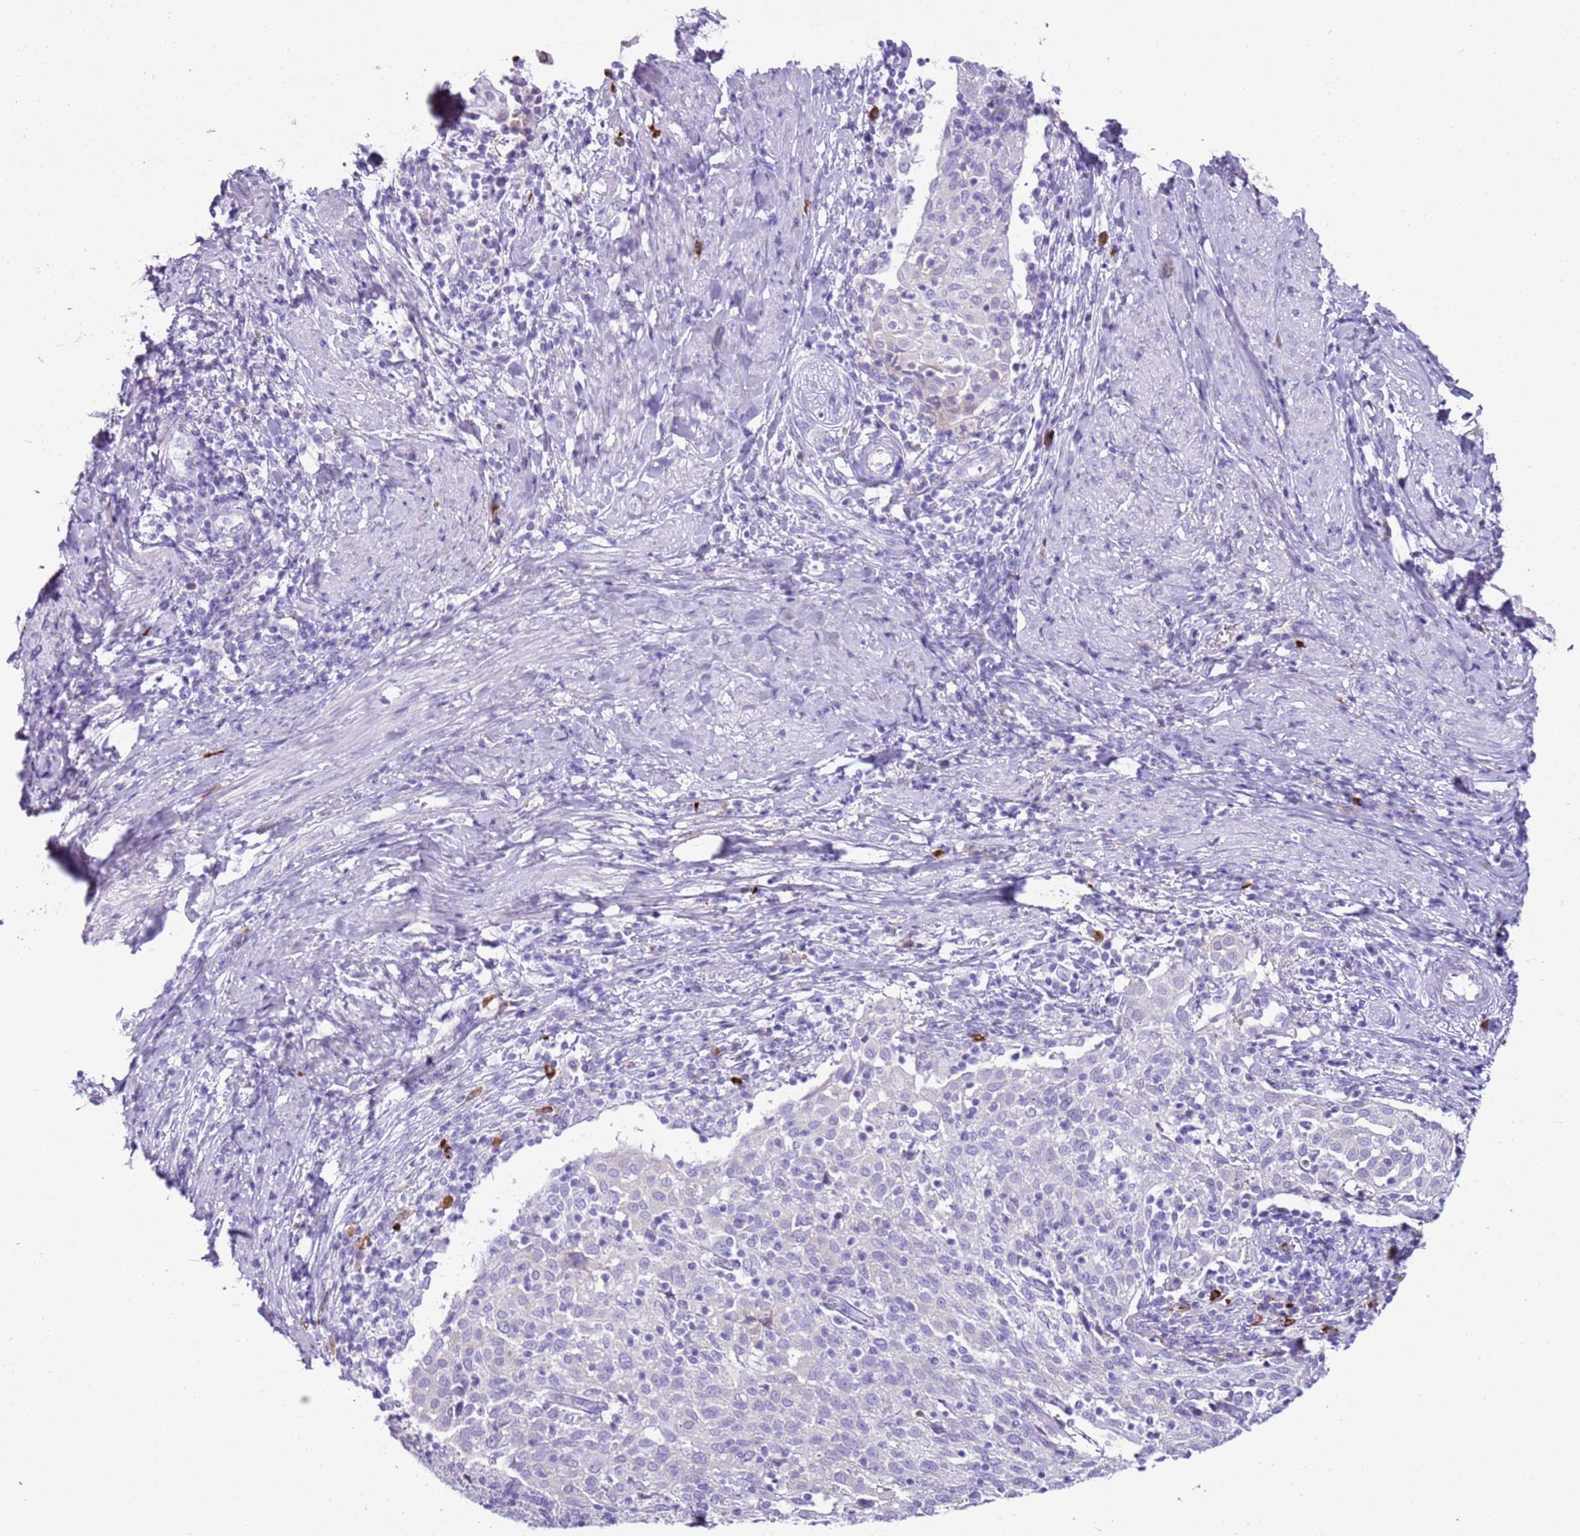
{"staining": {"intensity": "negative", "quantity": "none", "location": "none"}, "tissue": "cervical cancer", "cell_type": "Tumor cells", "image_type": "cancer", "snomed": [{"axis": "morphology", "description": "Squamous cell carcinoma, NOS"}, {"axis": "topography", "description": "Cervix"}], "caption": "Tumor cells show no significant positivity in squamous cell carcinoma (cervical). (Brightfield microscopy of DAB (3,3'-diaminobenzidine) immunohistochemistry at high magnification).", "gene": "IGKV3D-11", "patient": {"sex": "female", "age": 52}}